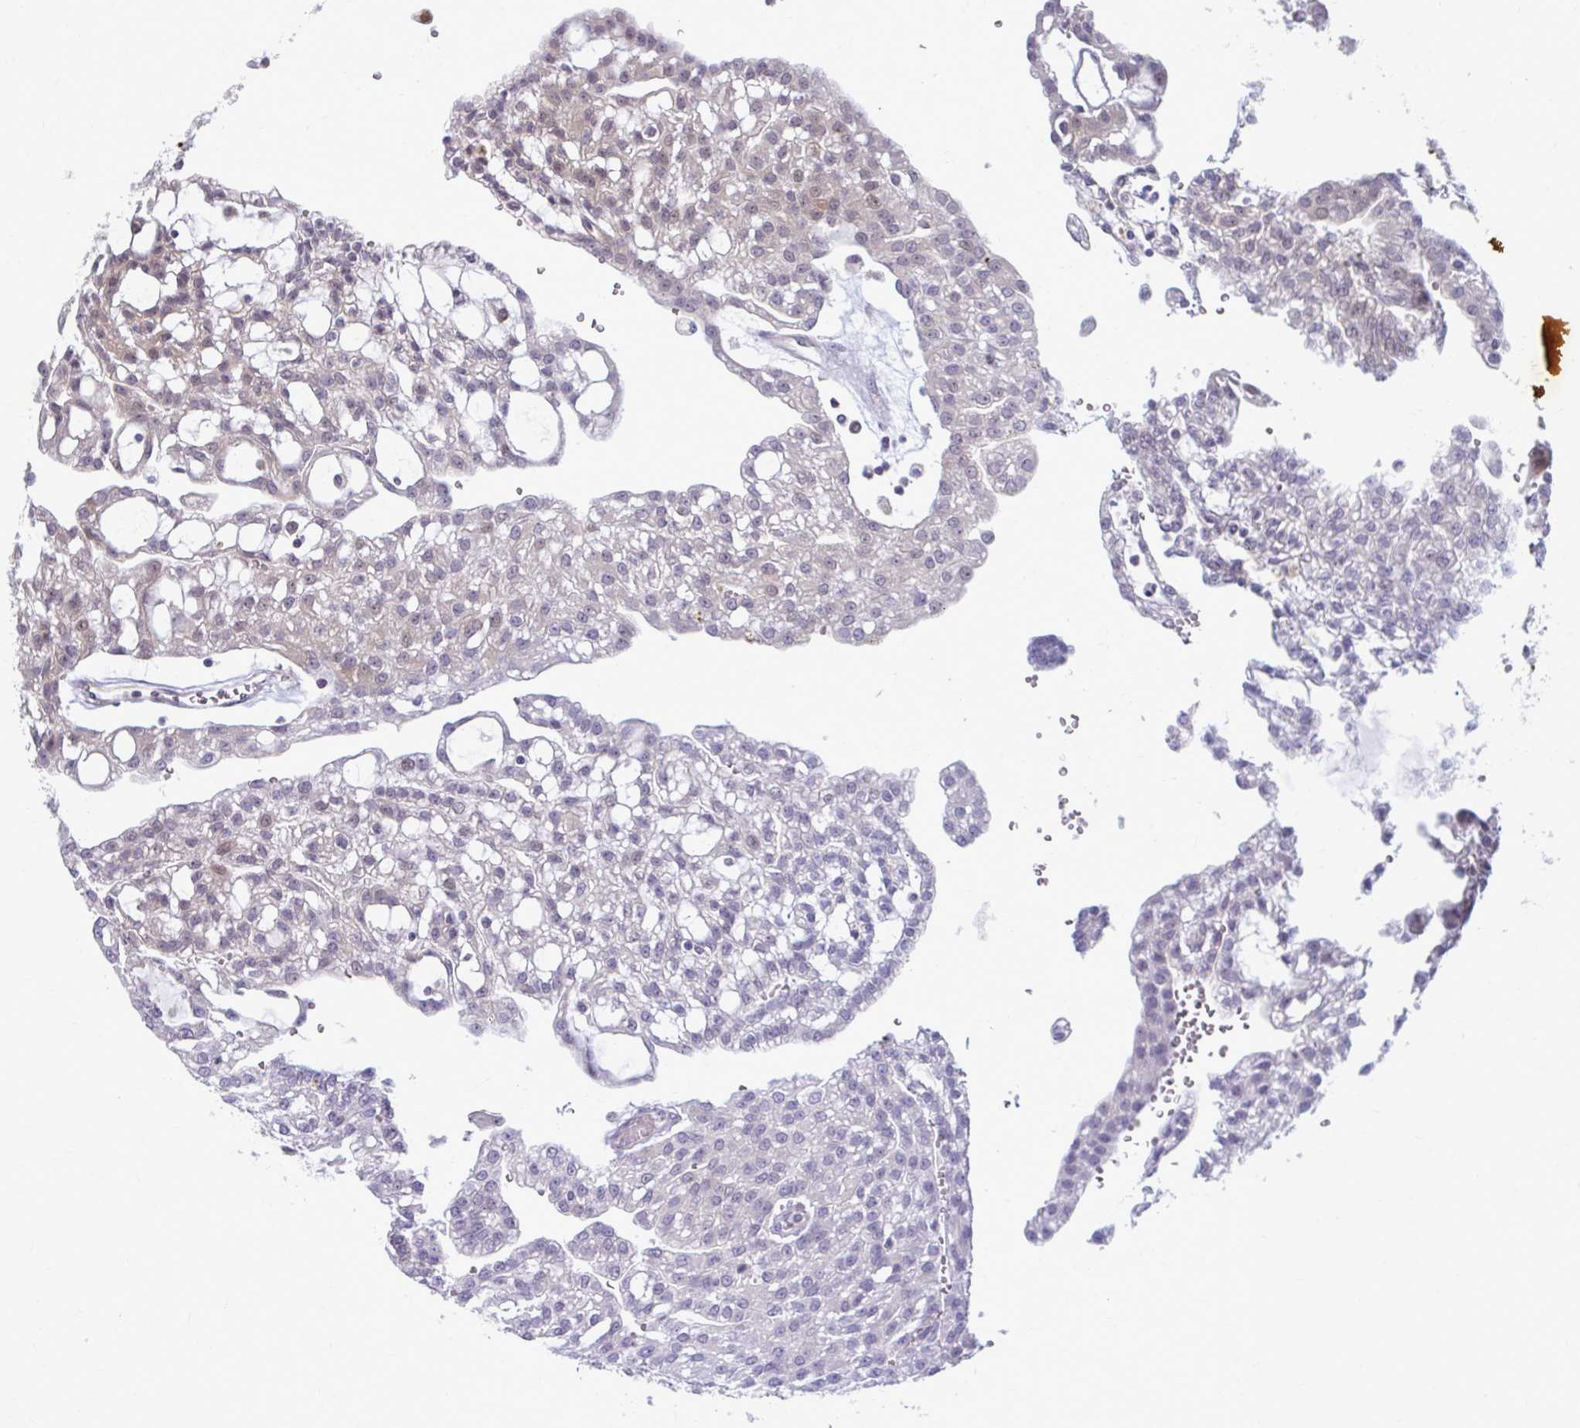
{"staining": {"intensity": "weak", "quantity": "25%-75%", "location": "cytoplasmic/membranous,nuclear"}, "tissue": "renal cancer", "cell_type": "Tumor cells", "image_type": "cancer", "snomed": [{"axis": "morphology", "description": "Adenocarcinoma, NOS"}, {"axis": "topography", "description": "Kidney"}], "caption": "Immunohistochemistry (IHC) image of neoplastic tissue: renal cancer (adenocarcinoma) stained using IHC shows low levels of weak protein expression localized specifically in the cytoplasmic/membranous and nuclear of tumor cells, appearing as a cytoplasmic/membranous and nuclear brown color.", "gene": "MAF1", "patient": {"sex": "male", "age": 63}}